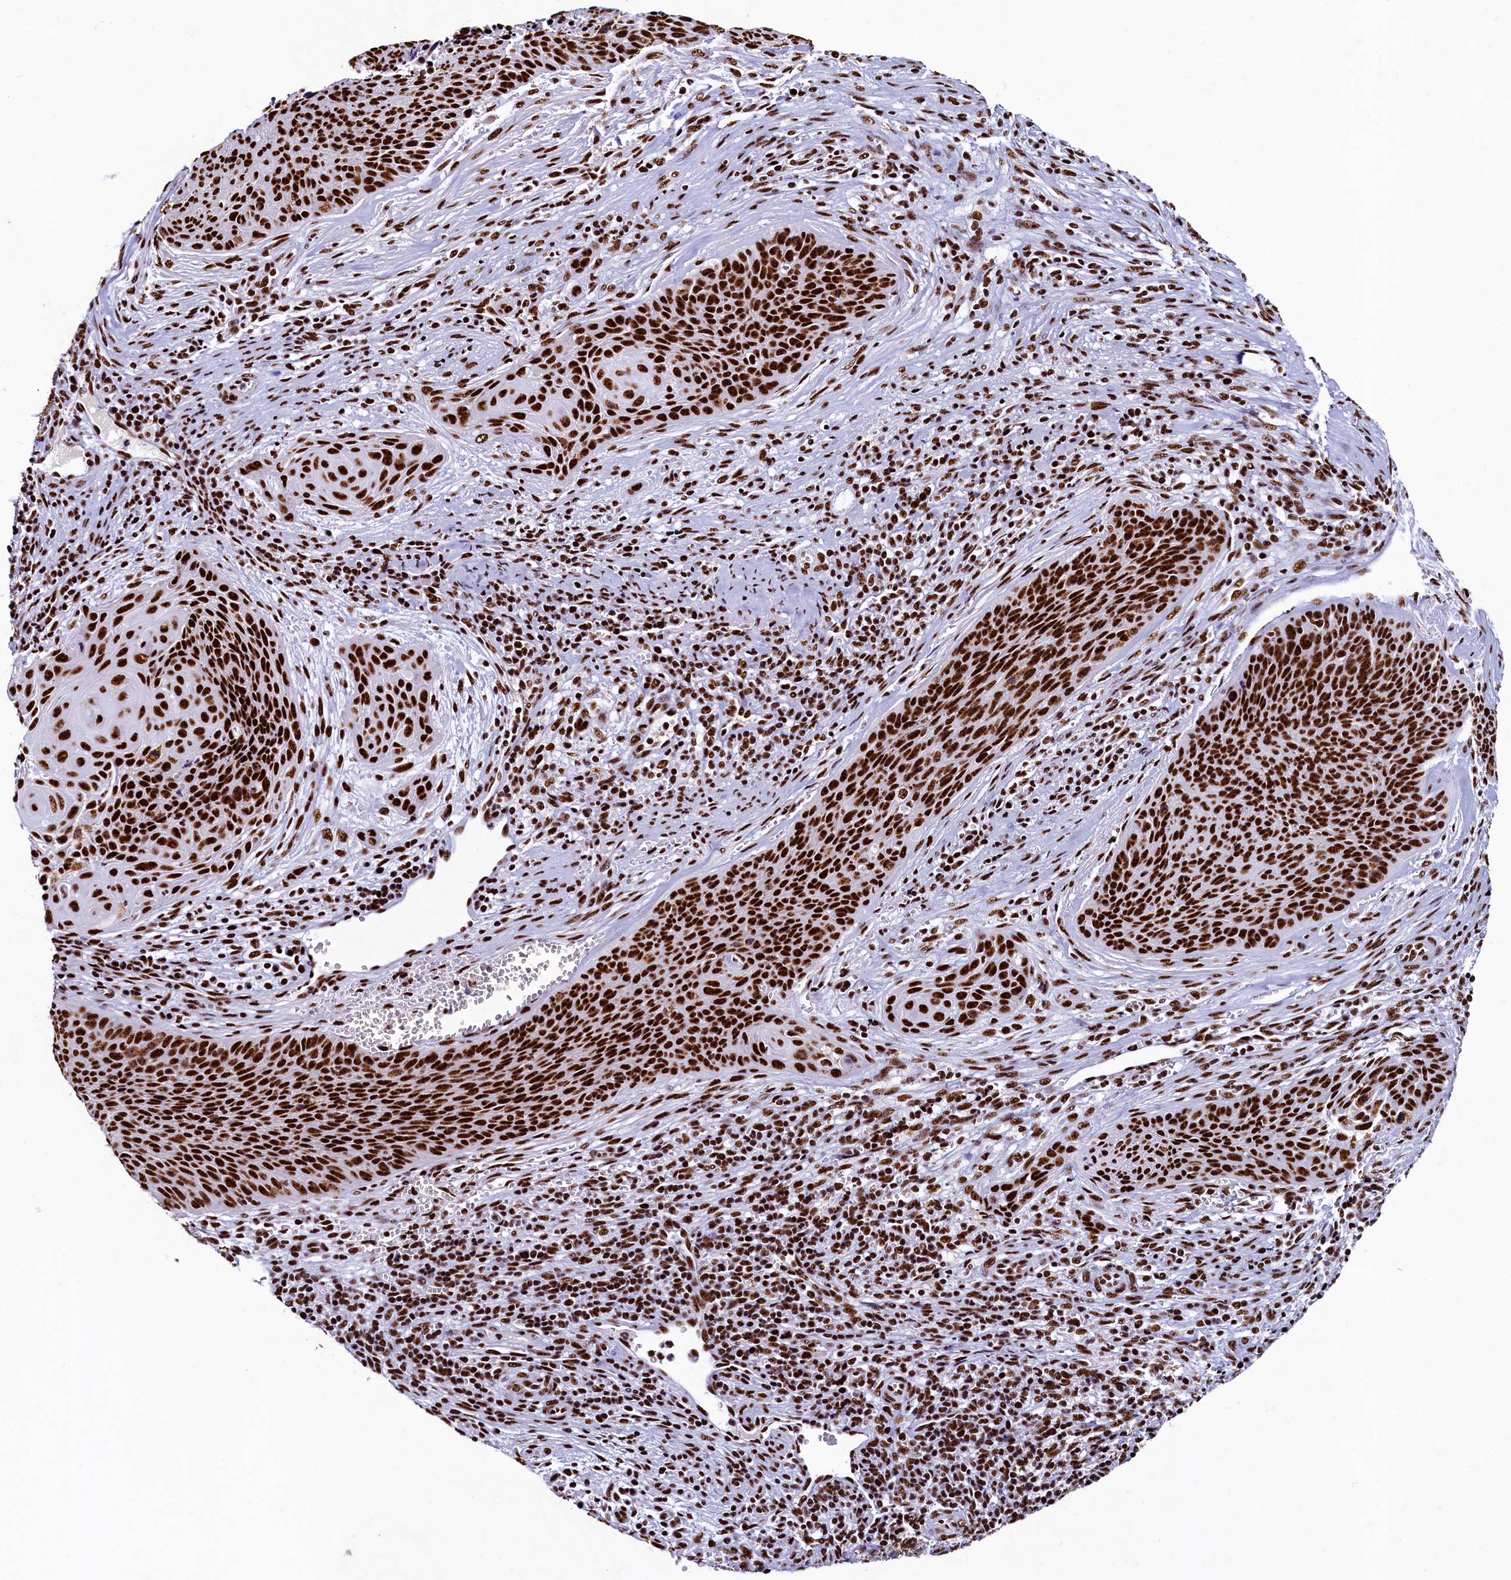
{"staining": {"intensity": "strong", "quantity": ">75%", "location": "nuclear"}, "tissue": "cervical cancer", "cell_type": "Tumor cells", "image_type": "cancer", "snomed": [{"axis": "morphology", "description": "Squamous cell carcinoma, NOS"}, {"axis": "topography", "description": "Cervix"}], "caption": "About >75% of tumor cells in squamous cell carcinoma (cervical) exhibit strong nuclear protein expression as visualized by brown immunohistochemical staining.", "gene": "SRRM2", "patient": {"sex": "female", "age": 55}}